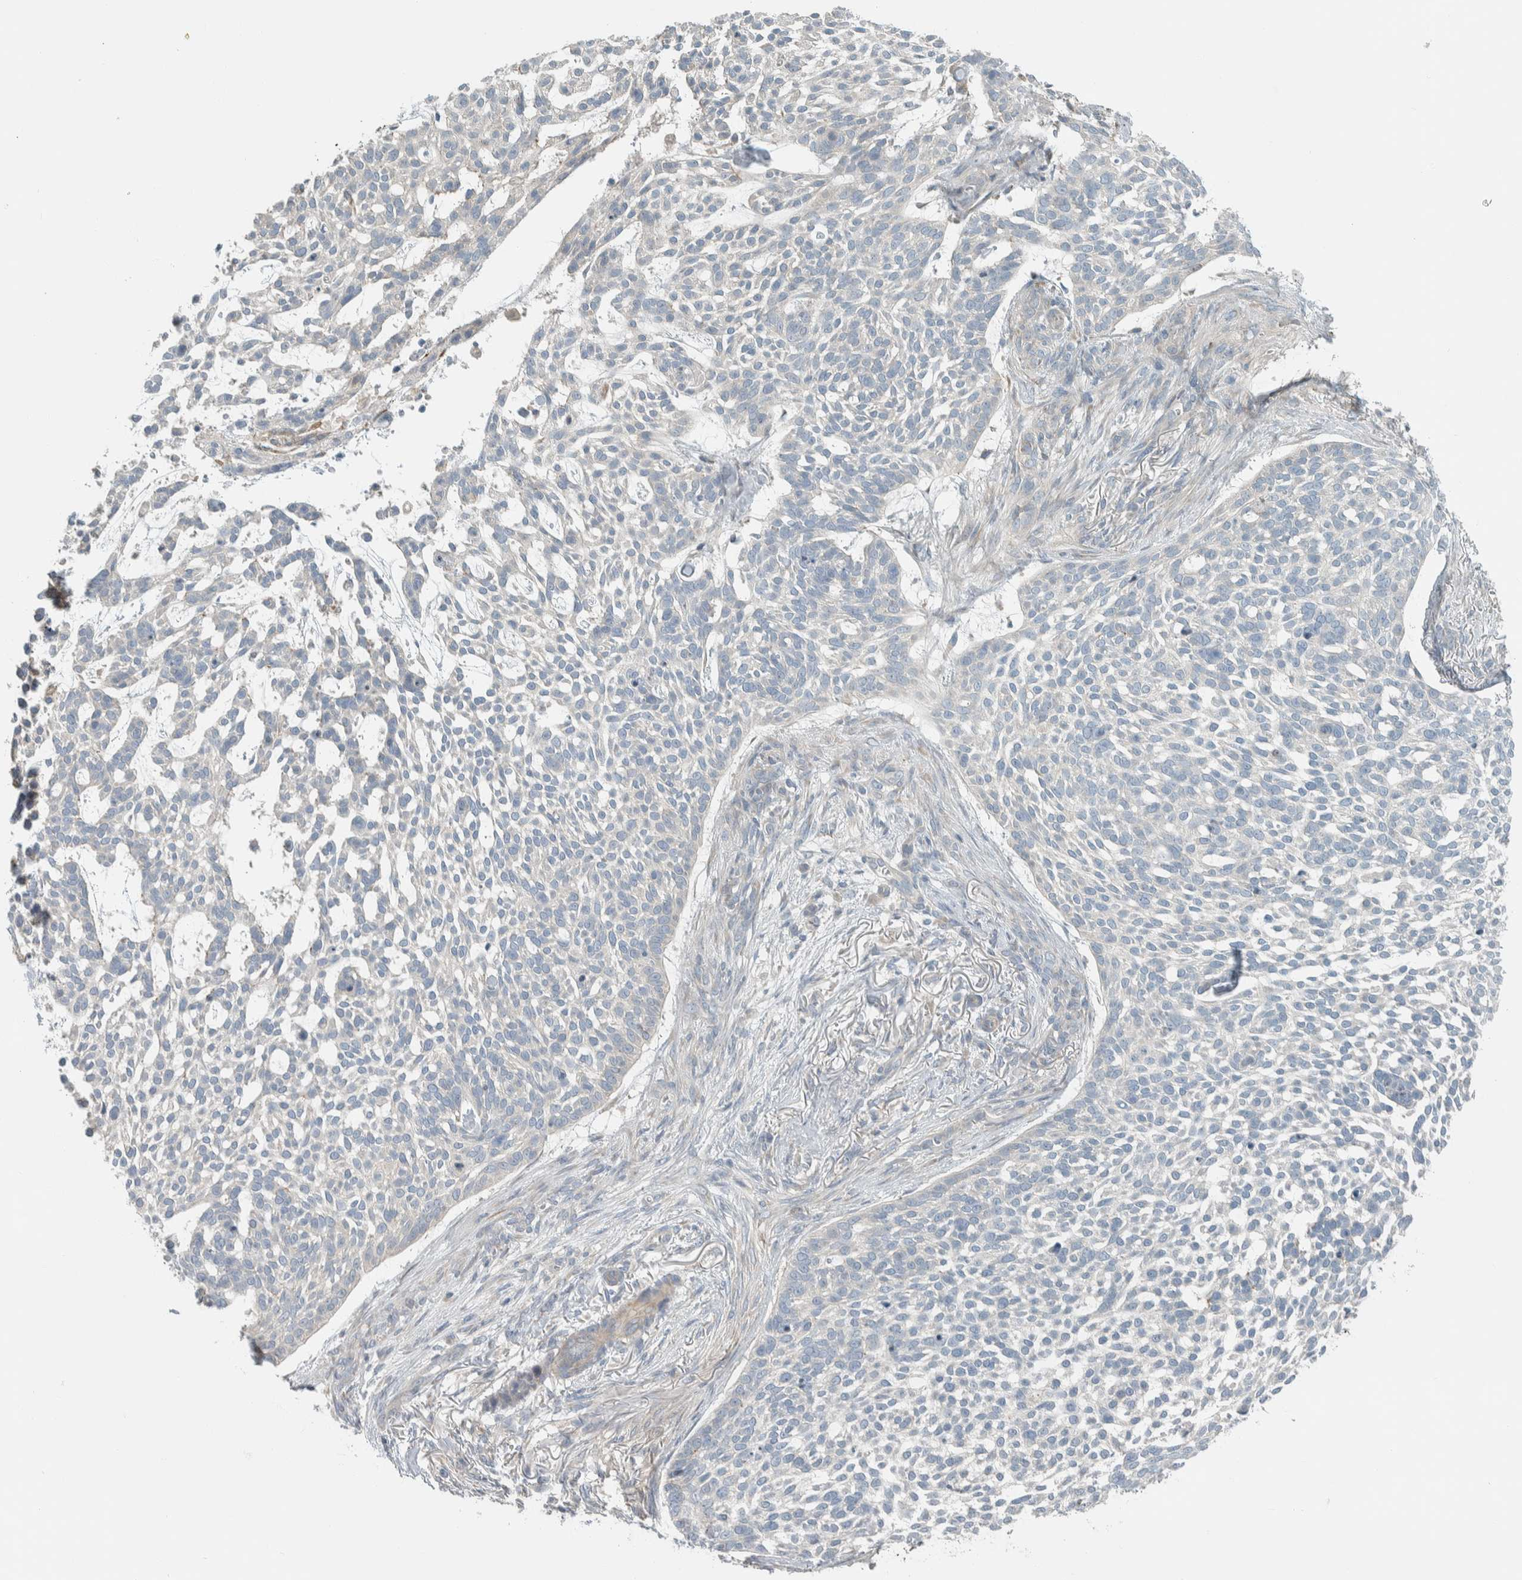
{"staining": {"intensity": "negative", "quantity": "none", "location": "none"}, "tissue": "skin cancer", "cell_type": "Tumor cells", "image_type": "cancer", "snomed": [{"axis": "morphology", "description": "Basal cell carcinoma"}, {"axis": "topography", "description": "Skin"}], "caption": "A photomicrograph of human skin cancer is negative for staining in tumor cells.", "gene": "HGS", "patient": {"sex": "female", "age": 64}}